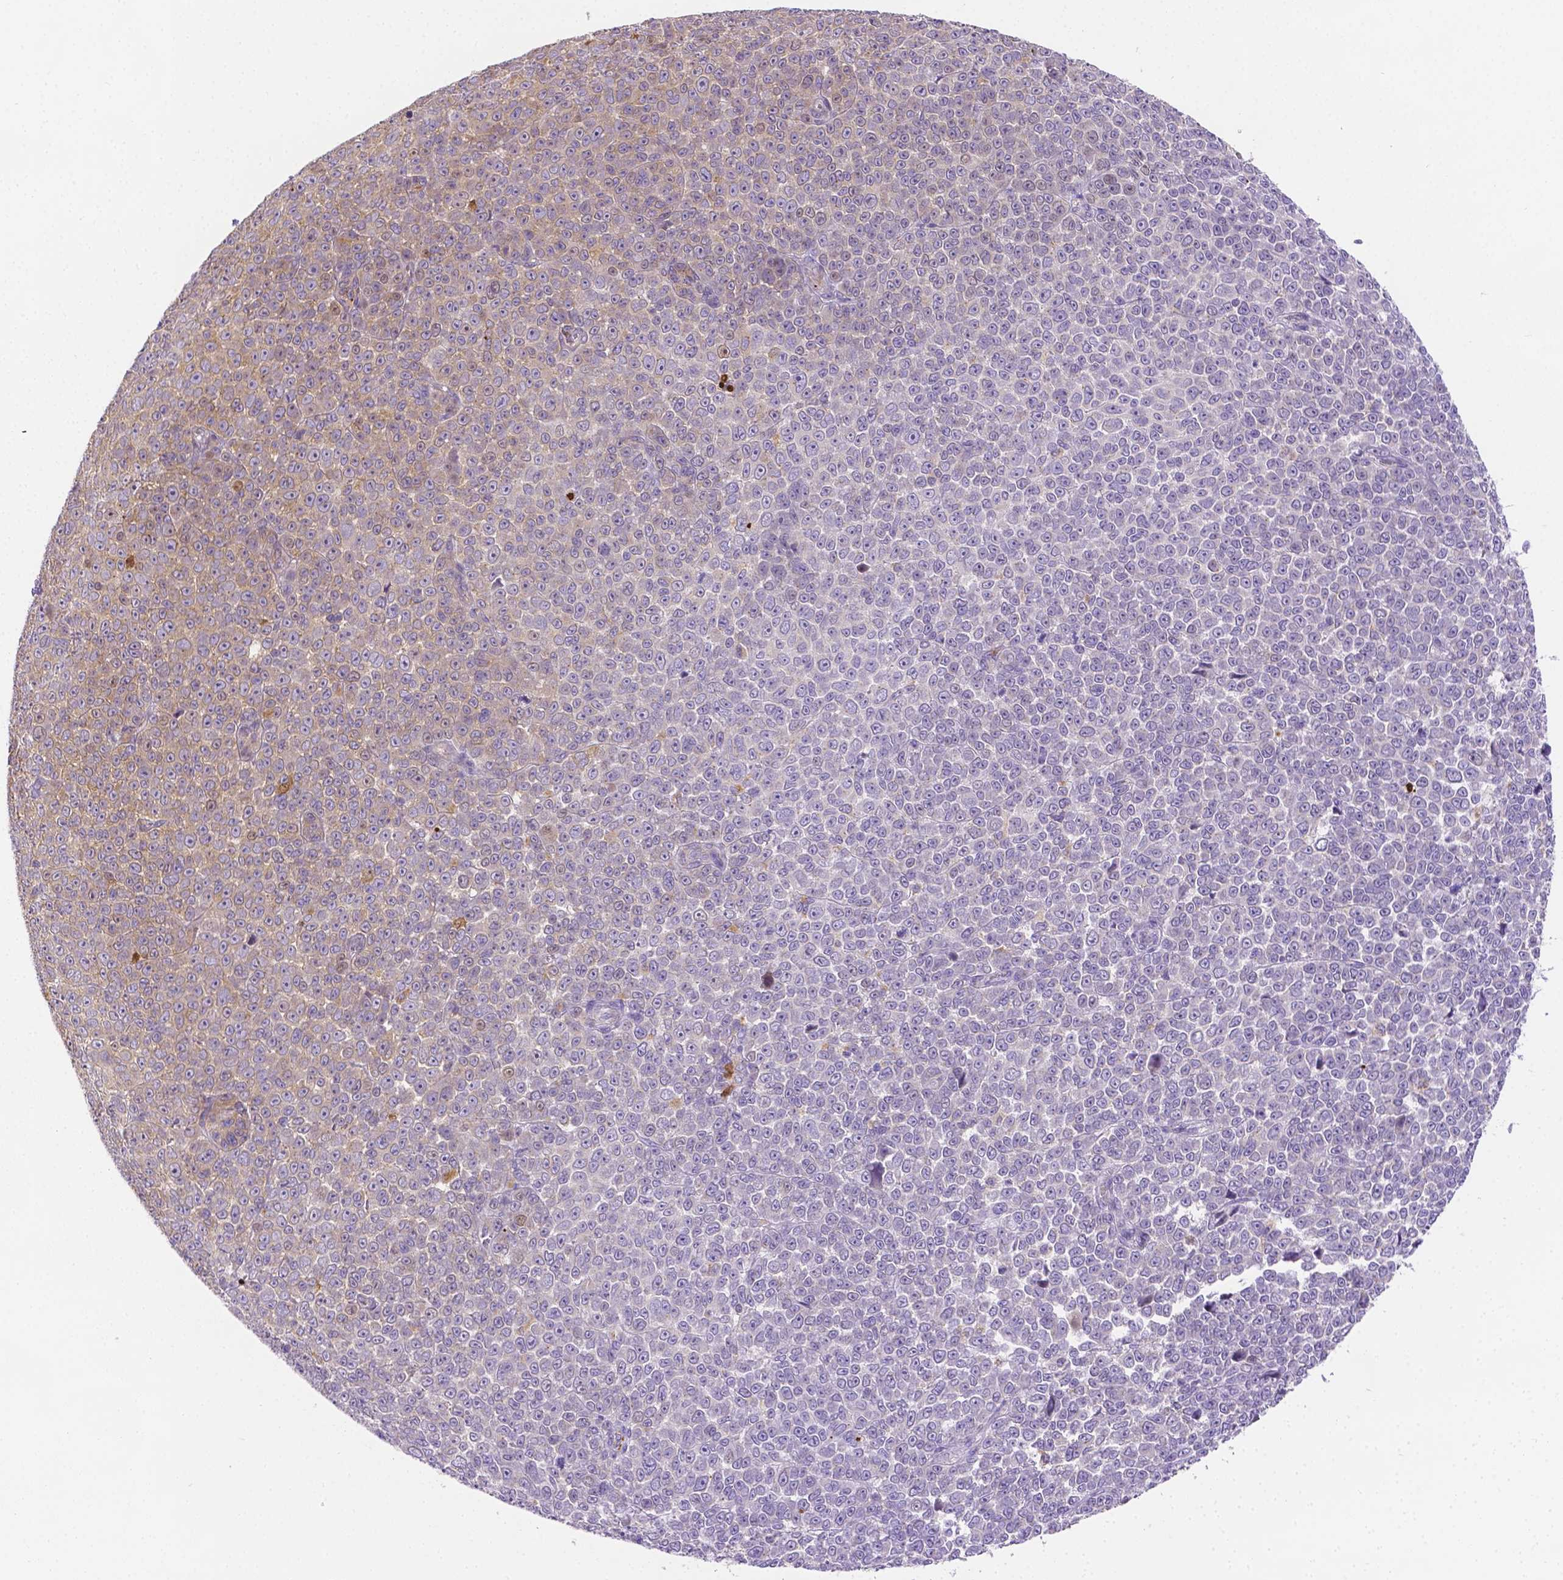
{"staining": {"intensity": "weak", "quantity": "<25%", "location": "cytoplasmic/membranous"}, "tissue": "melanoma", "cell_type": "Tumor cells", "image_type": "cancer", "snomed": [{"axis": "morphology", "description": "Malignant melanoma, NOS"}, {"axis": "topography", "description": "Skin"}], "caption": "High power microscopy photomicrograph of an IHC histopathology image of malignant melanoma, revealing no significant expression in tumor cells.", "gene": "ZNRD2", "patient": {"sex": "female", "age": 95}}